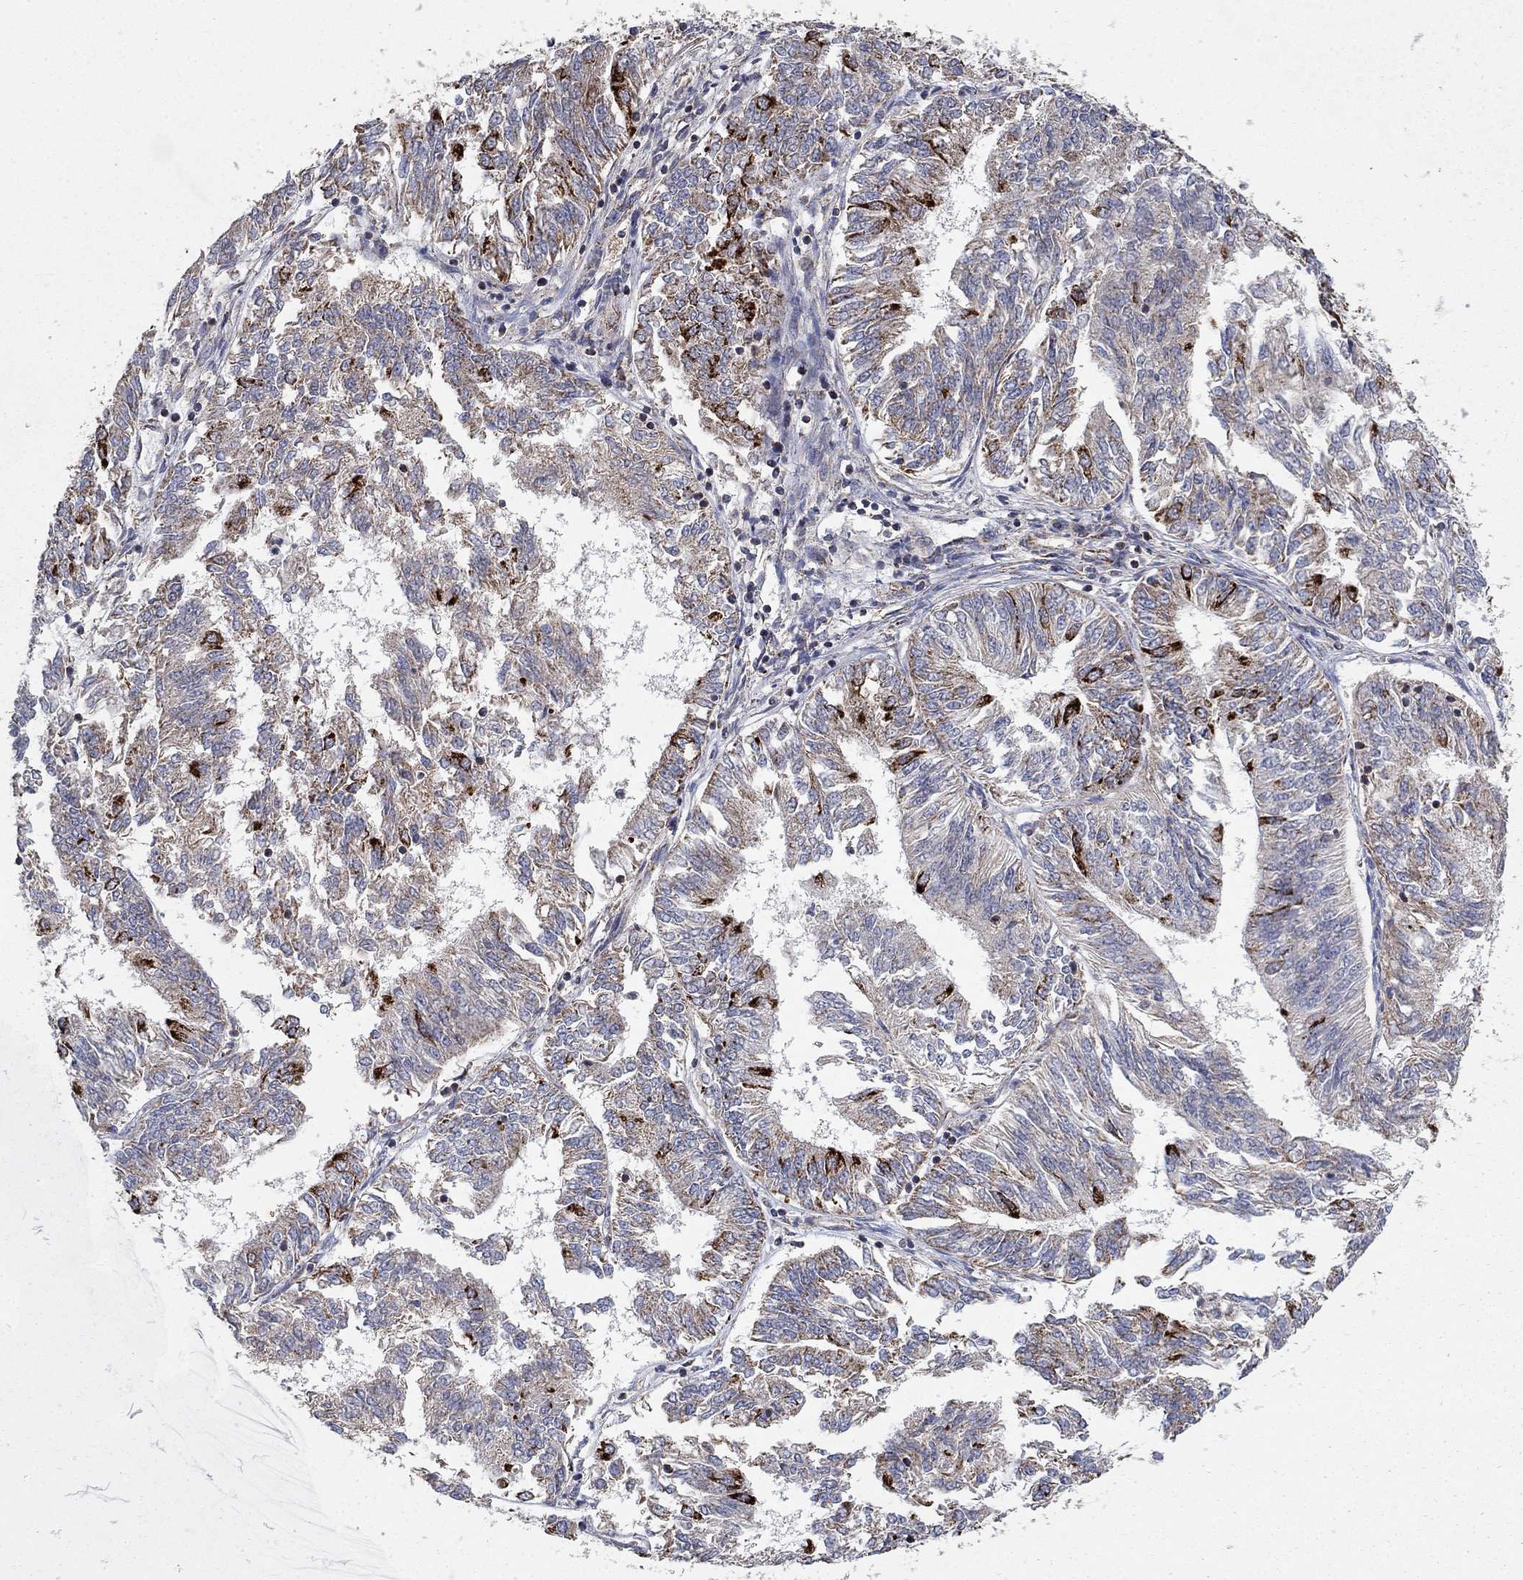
{"staining": {"intensity": "strong", "quantity": "<25%", "location": "cytoplasmic/membranous"}, "tissue": "endometrial cancer", "cell_type": "Tumor cells", "image_type": "cancer", "snomed": [{"axis": "morphology", "description": "Adenocarcinoma, NOS"}, {"axis": "topography", "description": "Endometrium"}], "caption": "Tumor cells demonstrate strong cytoplasmic/membranous expression in approximately <25% of cells in endometrial cancer (adenocarcinoma). The protein of interest is stained brown, and the nuclei are stained in blue (DAB (3,3'-diaminobenzidine) IHC with brightfield microscopy, high magnification).", "gene": "GPSM1", "patient": {"sex": "female", "age": 58}}